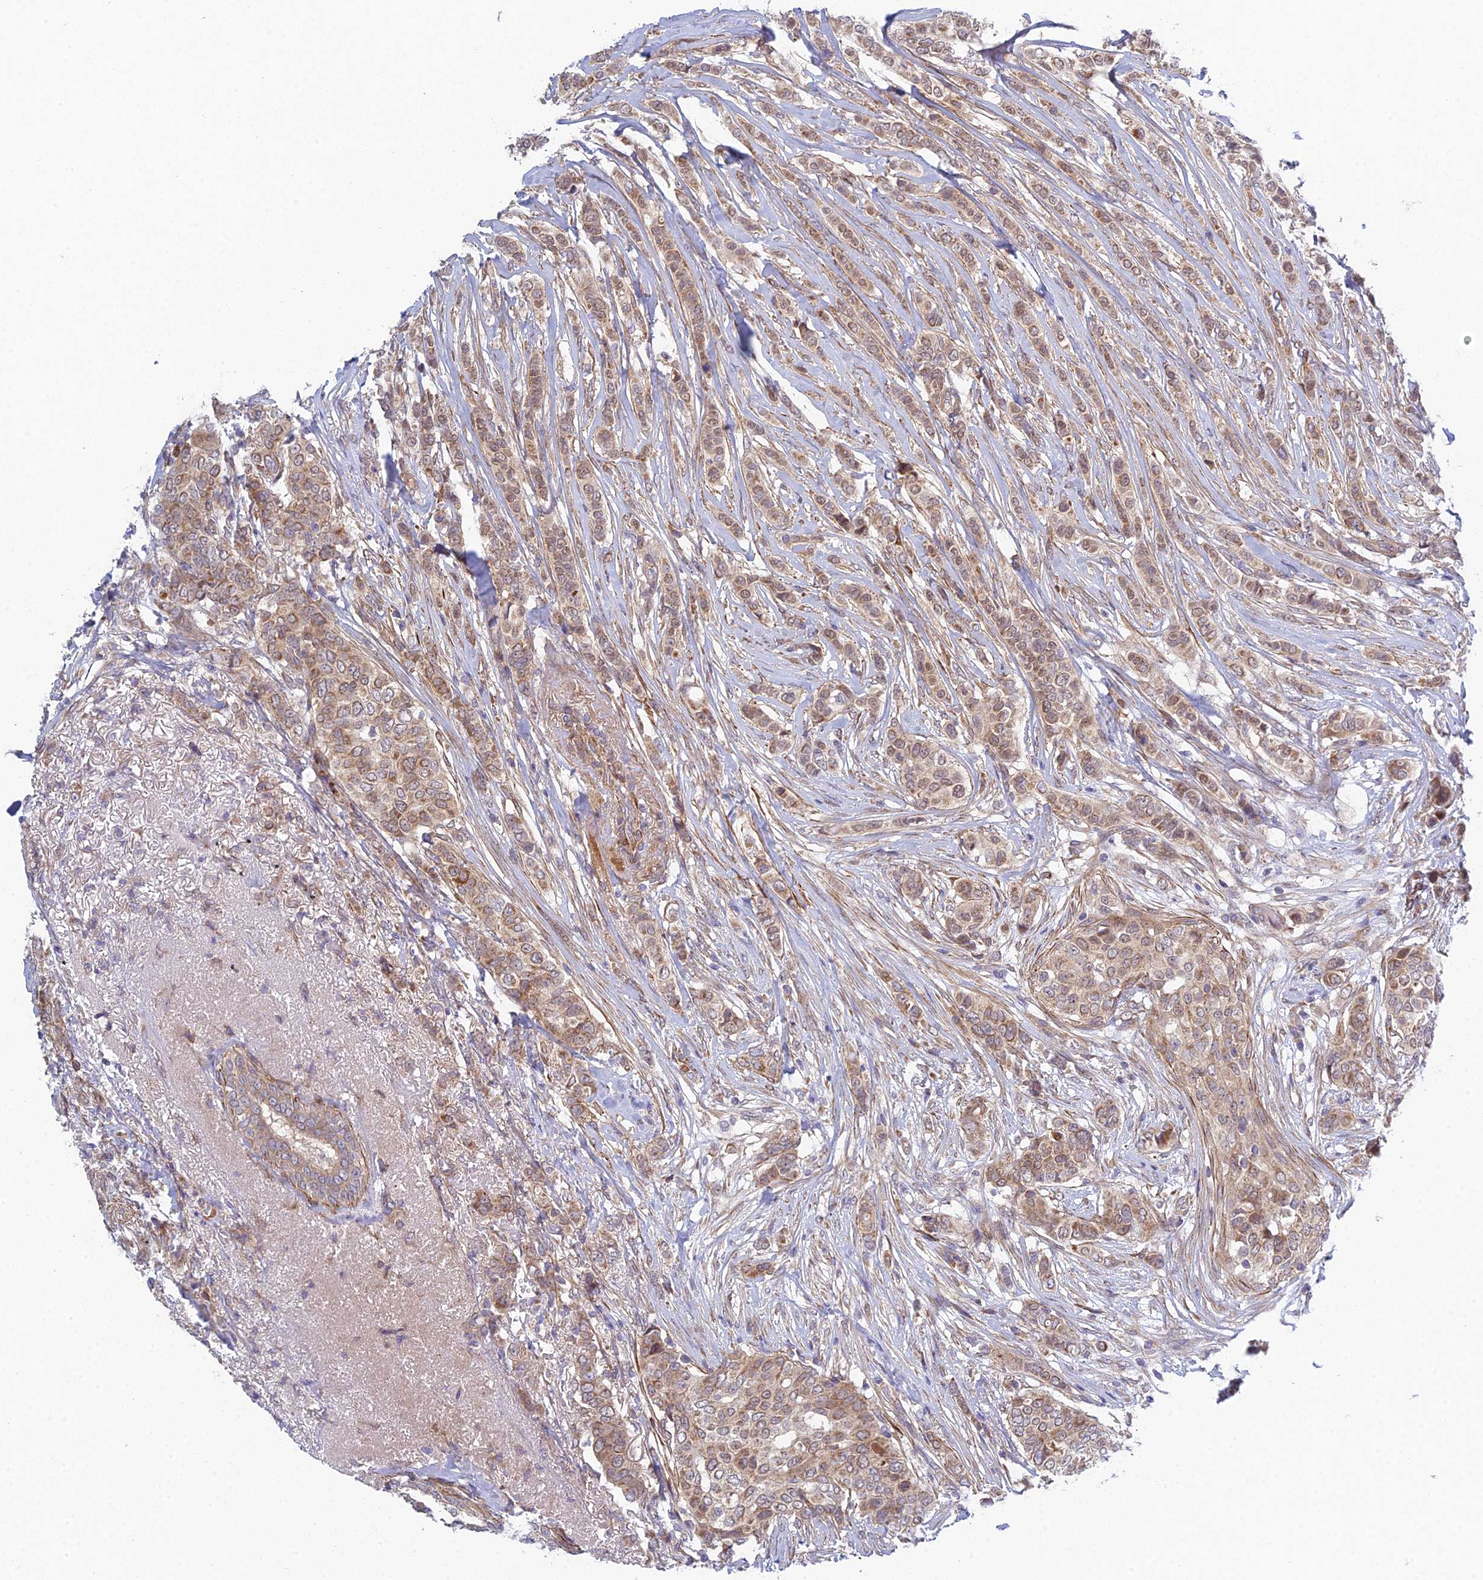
{"staining": {"intensity": "moderate", "quantity": ">75%", "location": "cytoplasmic/membranous"}, "tissue": "breast cancer", "cell_type": "Tumor cells", "image_type": "cancer", "snomed": [{"axis": "morphology", "description": "Lobular carcinoma"}, {"axis": "topography", "description": "Breast"}], "caption": "This is an image of IHC staining of breast cancer, which shows moderate staining in the cytoplasmic/membranous of tumor cells.", "gene": "INCA1", "patient": {"sex": "female", "age": 51}}